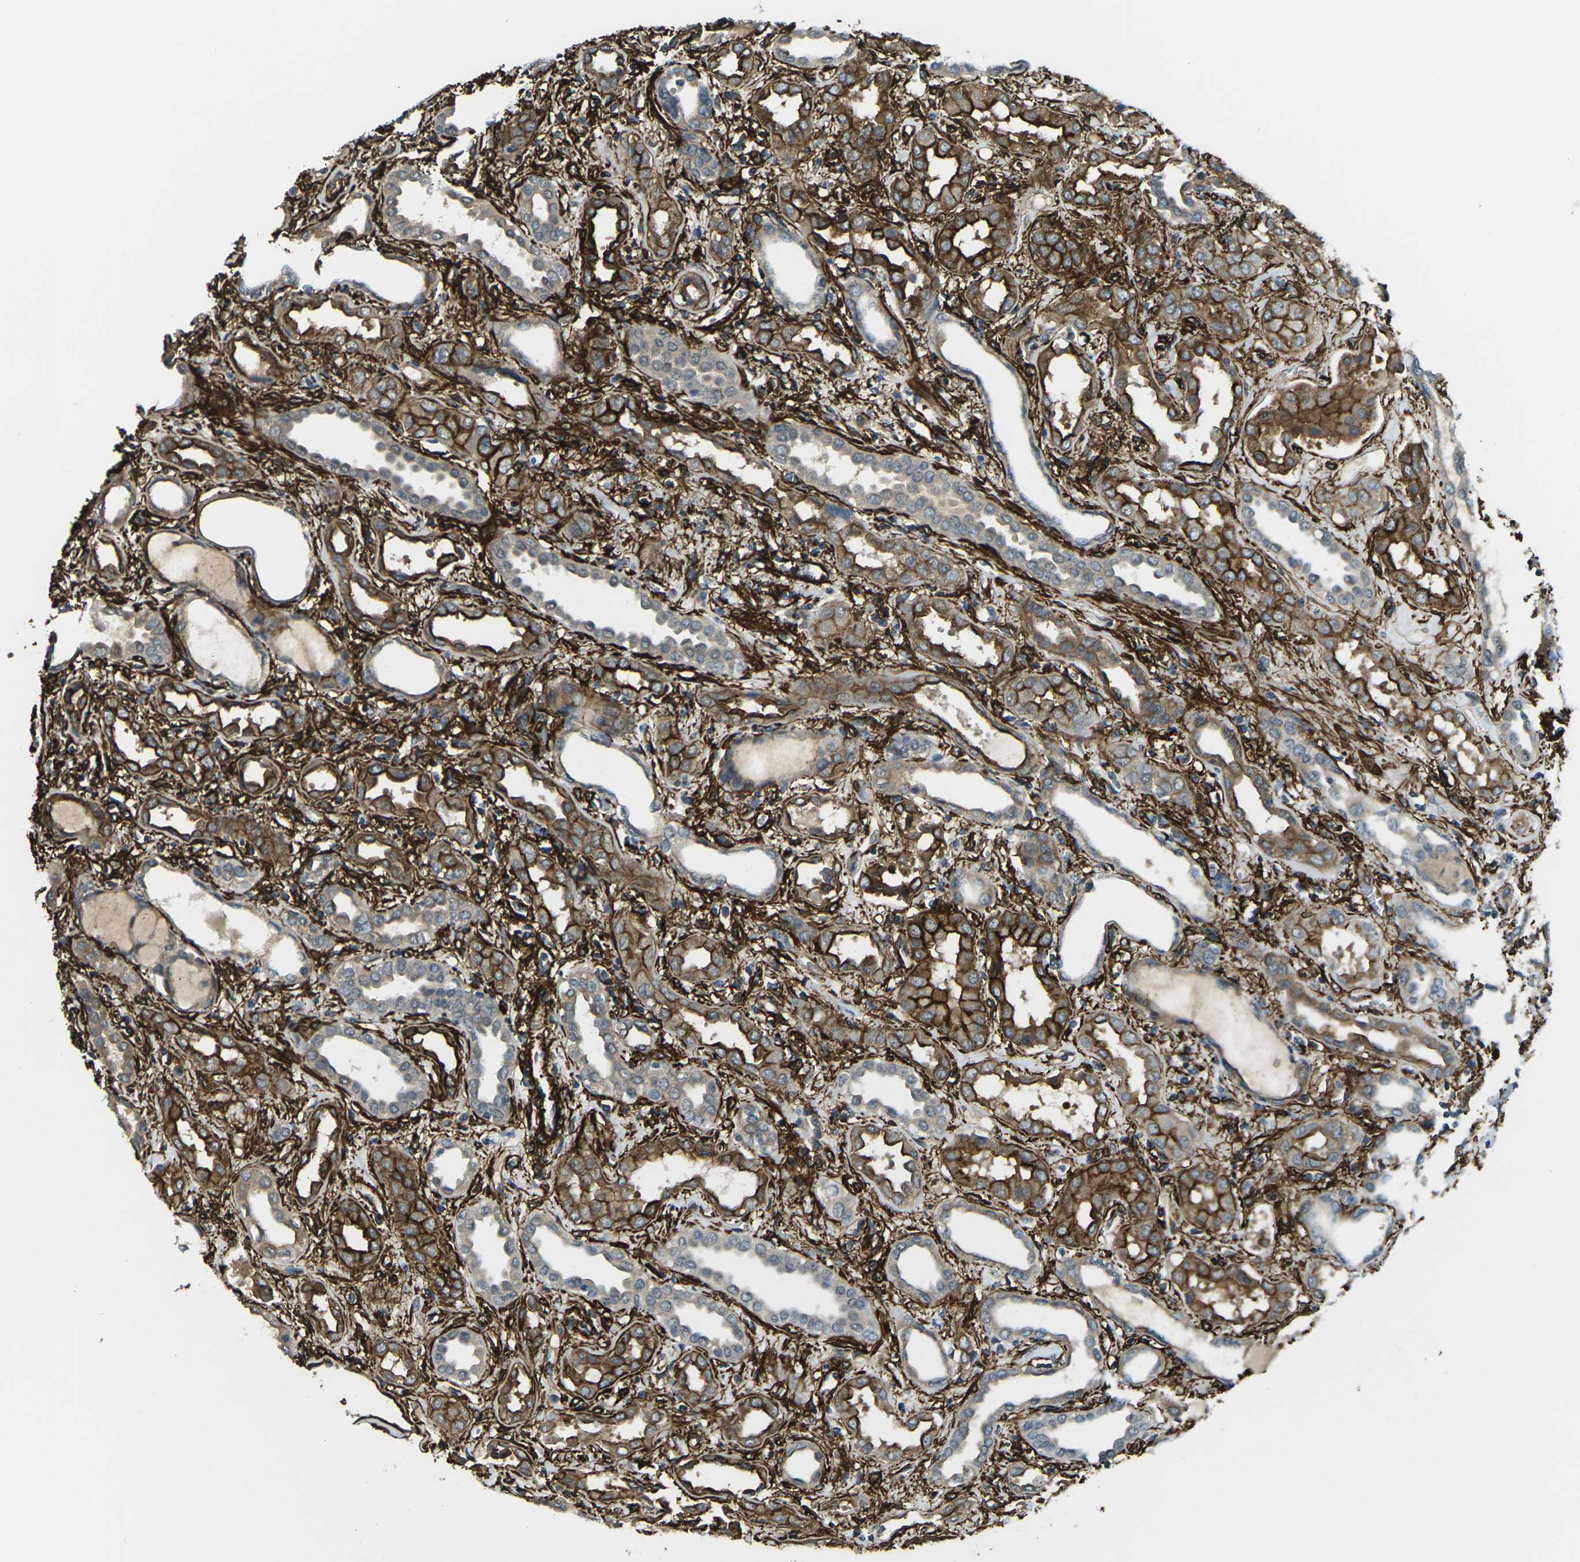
{"staining": {"intensity": "strong", "quantity": "25%-75%", "location": "cytoplasmic/membranous"}, "tissue": "kidney", "cell_type": "Cells in glomeruli", "image_type": "normal", "snomed": [{"axis": "morphology", "description": "Normal tissue, NOS"}, {"axis": "topography", "description": "Kidney"}], "caption": "Immunohistochemical staining of unremarkable kidney displays strong cytoplasmic/membranous protein staining in approximately 25%-75% of cells in glomeruli.", "gene": "GRAMD1C", "patient": {"sex": "male", "age": 59}}